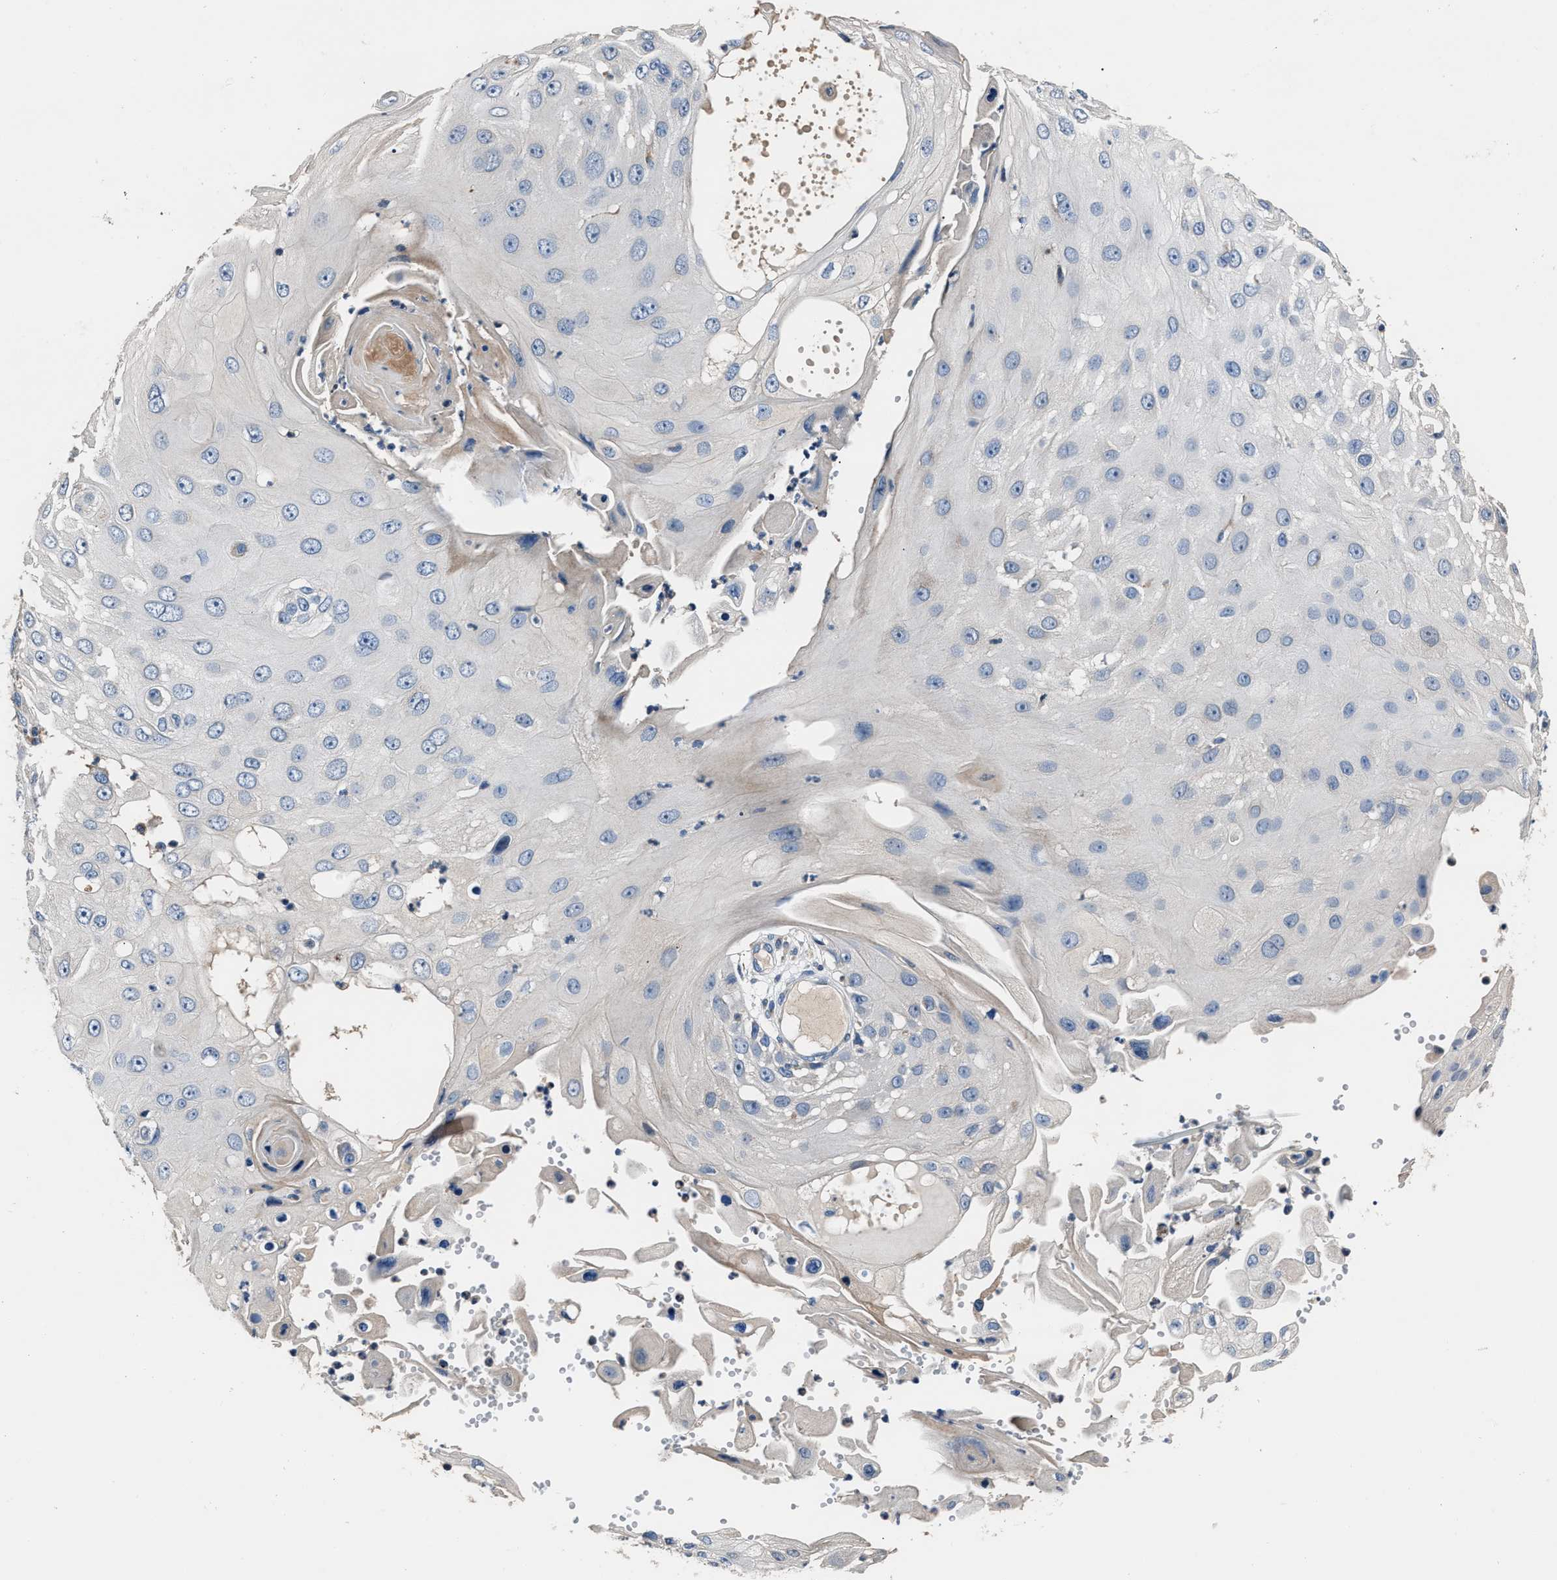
{"staining": {"intensity": "weak", "quantity": "<25%", "location": "cytoplasmic/membranous"}, "tissue": "skin cancer", "cell_type": "Tumor cells", "image_type": "cancer", "snomed": [{"axis": "morphology", "description": "Squamous cell carcinoma, NOS"}, {"axis": "topography", "description": "Skin"}], "caption": "There is no significant expression in tumor cells of skin squamous cell carcinoma. (Stains: DAB IHC with hematoxylin counter stain, Microscopy: brightfield microscopy at high magnification).", "gene": "DNAJC24", "patient": {"sex": "female", "age": 44}}